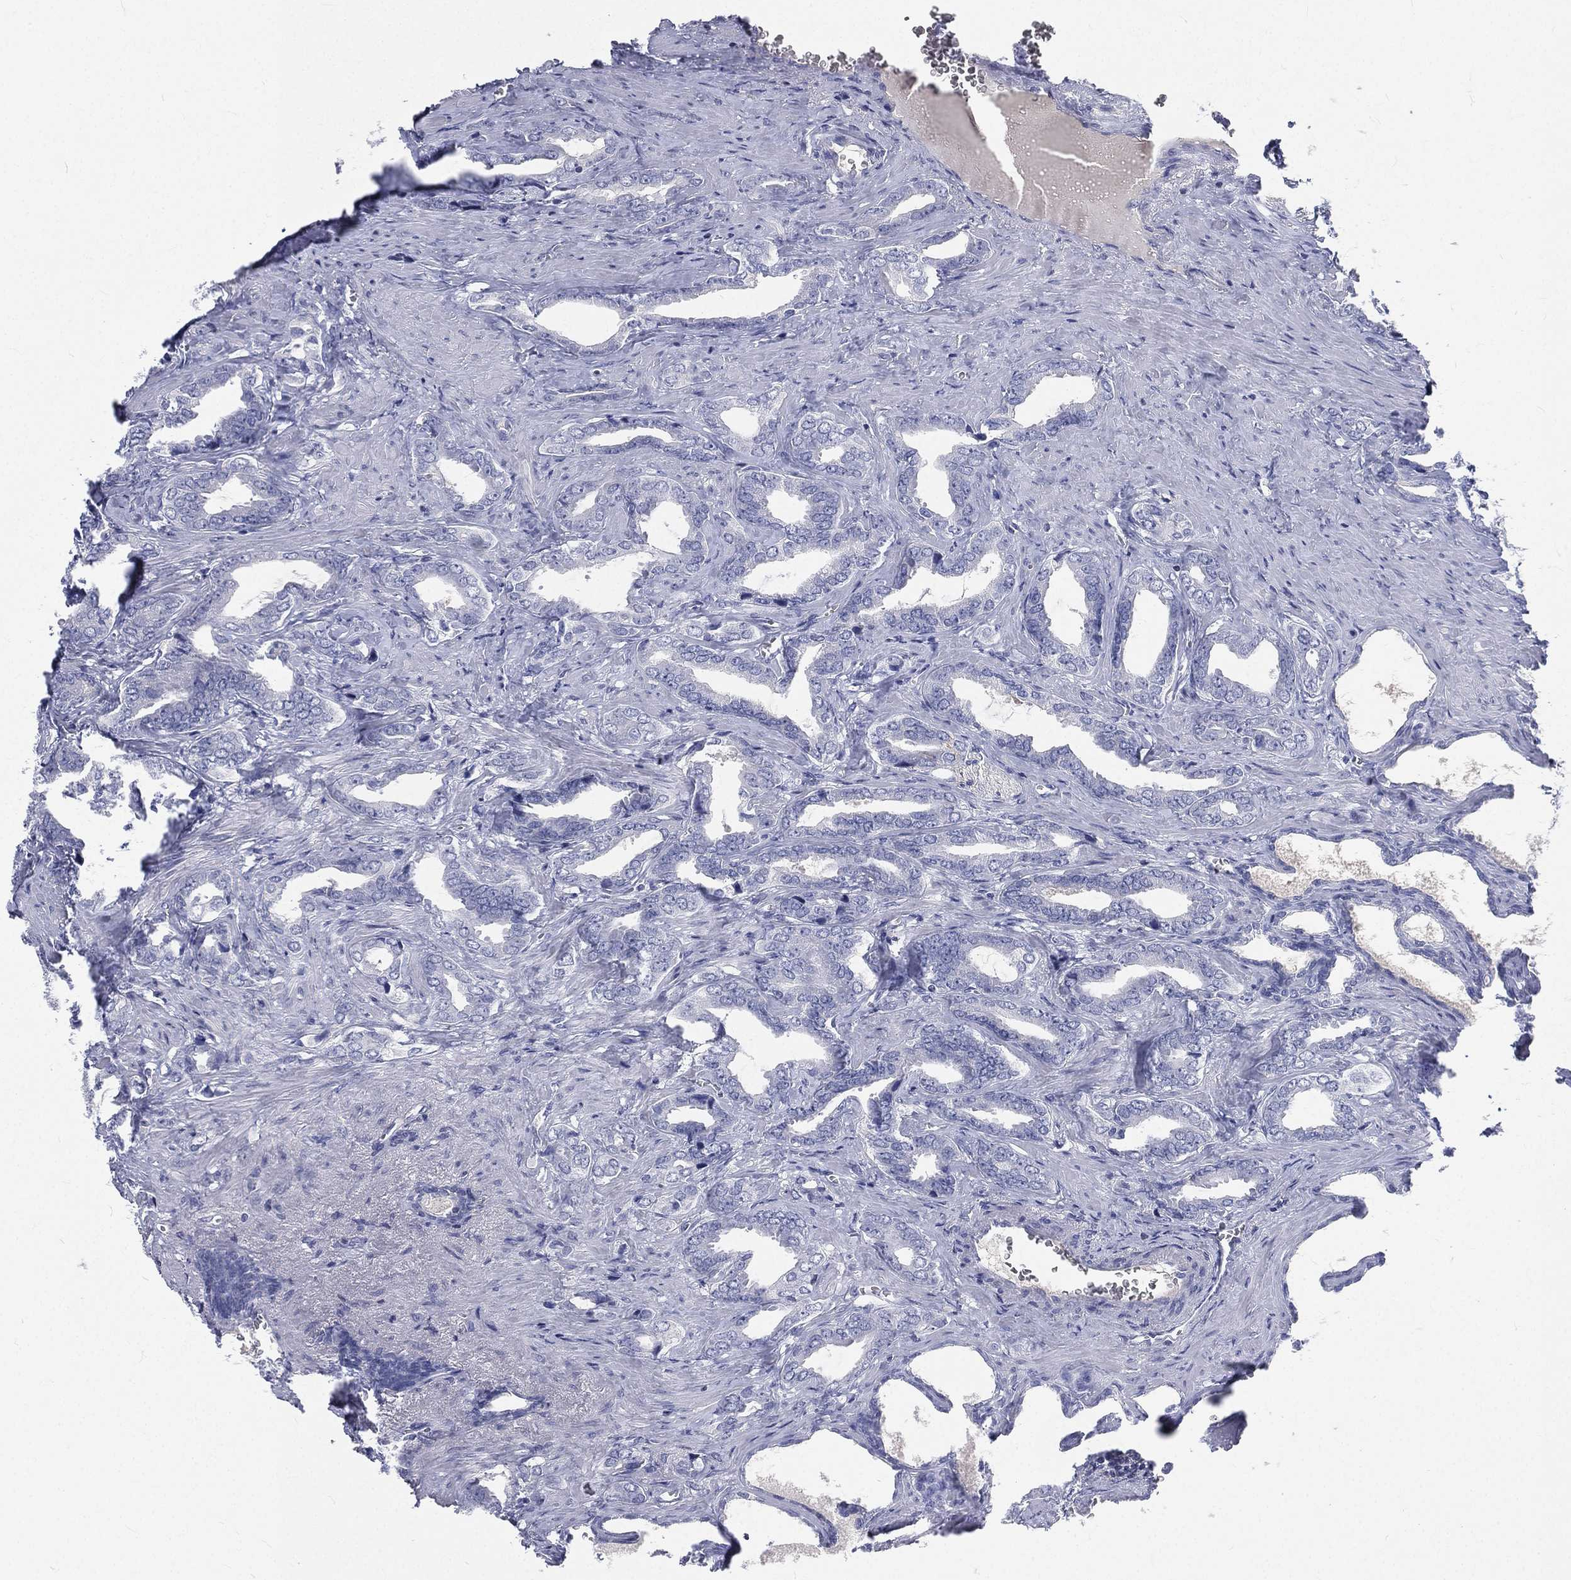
{"staining": {"intensity": "negative", "quantity": "none", "location": "none"}, "tissue": "prostate cancer", "cell_type": "Tumor cells", "image_type": "cancer", "snomed": [{"axis": "morphology", "description": "Adenocarcinoma, NOS"}, {"axis": "topography", "description": "Prostate"}], "caption": "DAB (3,3'-diaminobenzidine) immunohistochemical staining of prostate cancer reveals no significant staining in tumor cells.", "gene": "CD3D", "patient": {"sex": "male", "age": 66}}